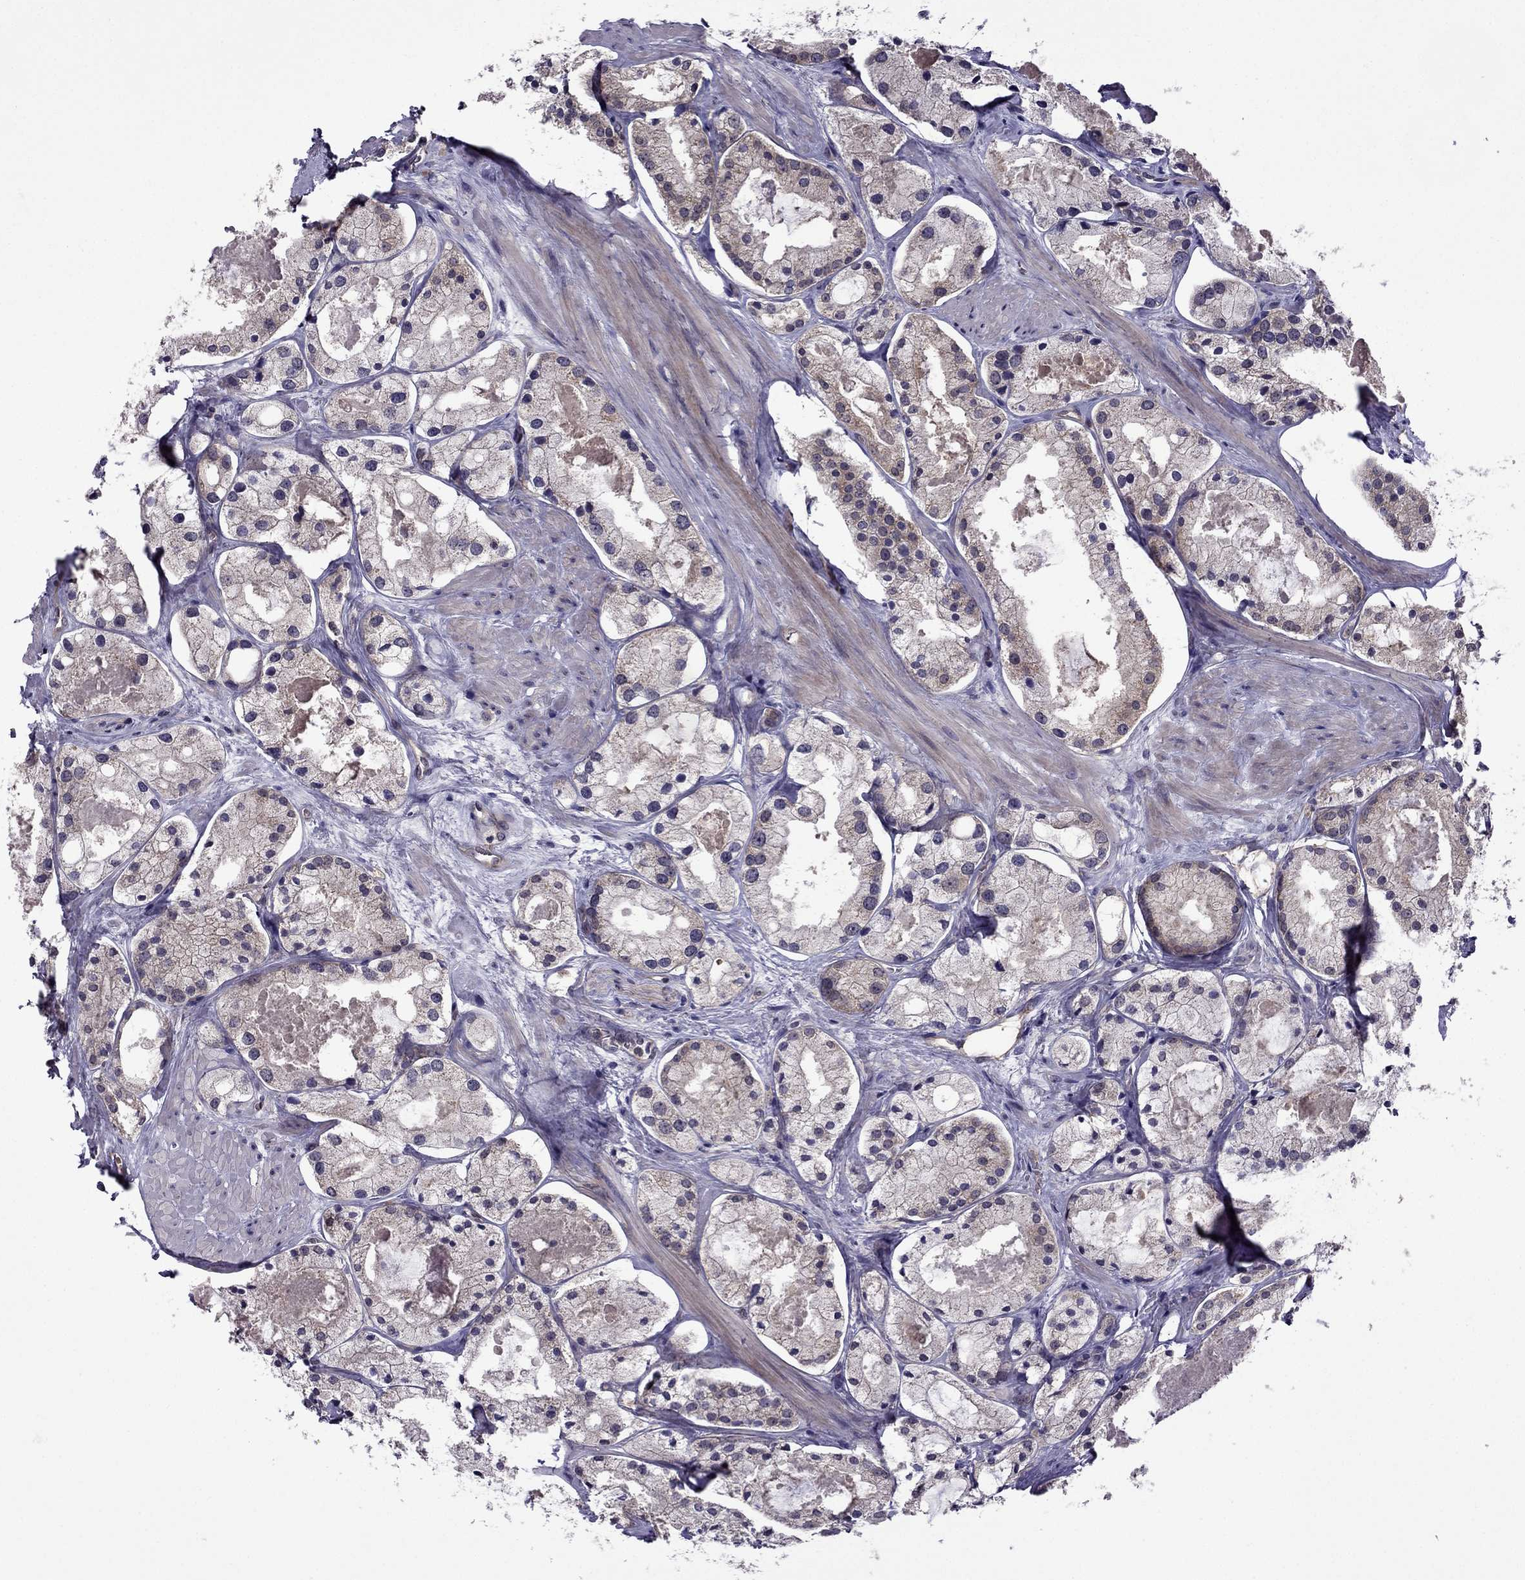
{"staining": {"intensity": "weak", "quantity": "<25%", "location": "cytoplasmic/membranous"}, "tissue": "prostate cancer", "cell_type": "Tumor cells", "image_type": "cancer", "snomed": [{"axis": "morphology", "description": "Adenocarcinoma, NOS"}, {"axis": "morphology", "description": "Adenocarcinoma, High grade"}, {"axis": "topography", "description": "Prostate"}], "caption": "Immunohistochemical staining of human prostate cancer (adenocarcinoma (high-grade)) displays no significant expression in tumor cells.", "gene": "CDK5", "patient": {"sex": "male", "age": 64}}